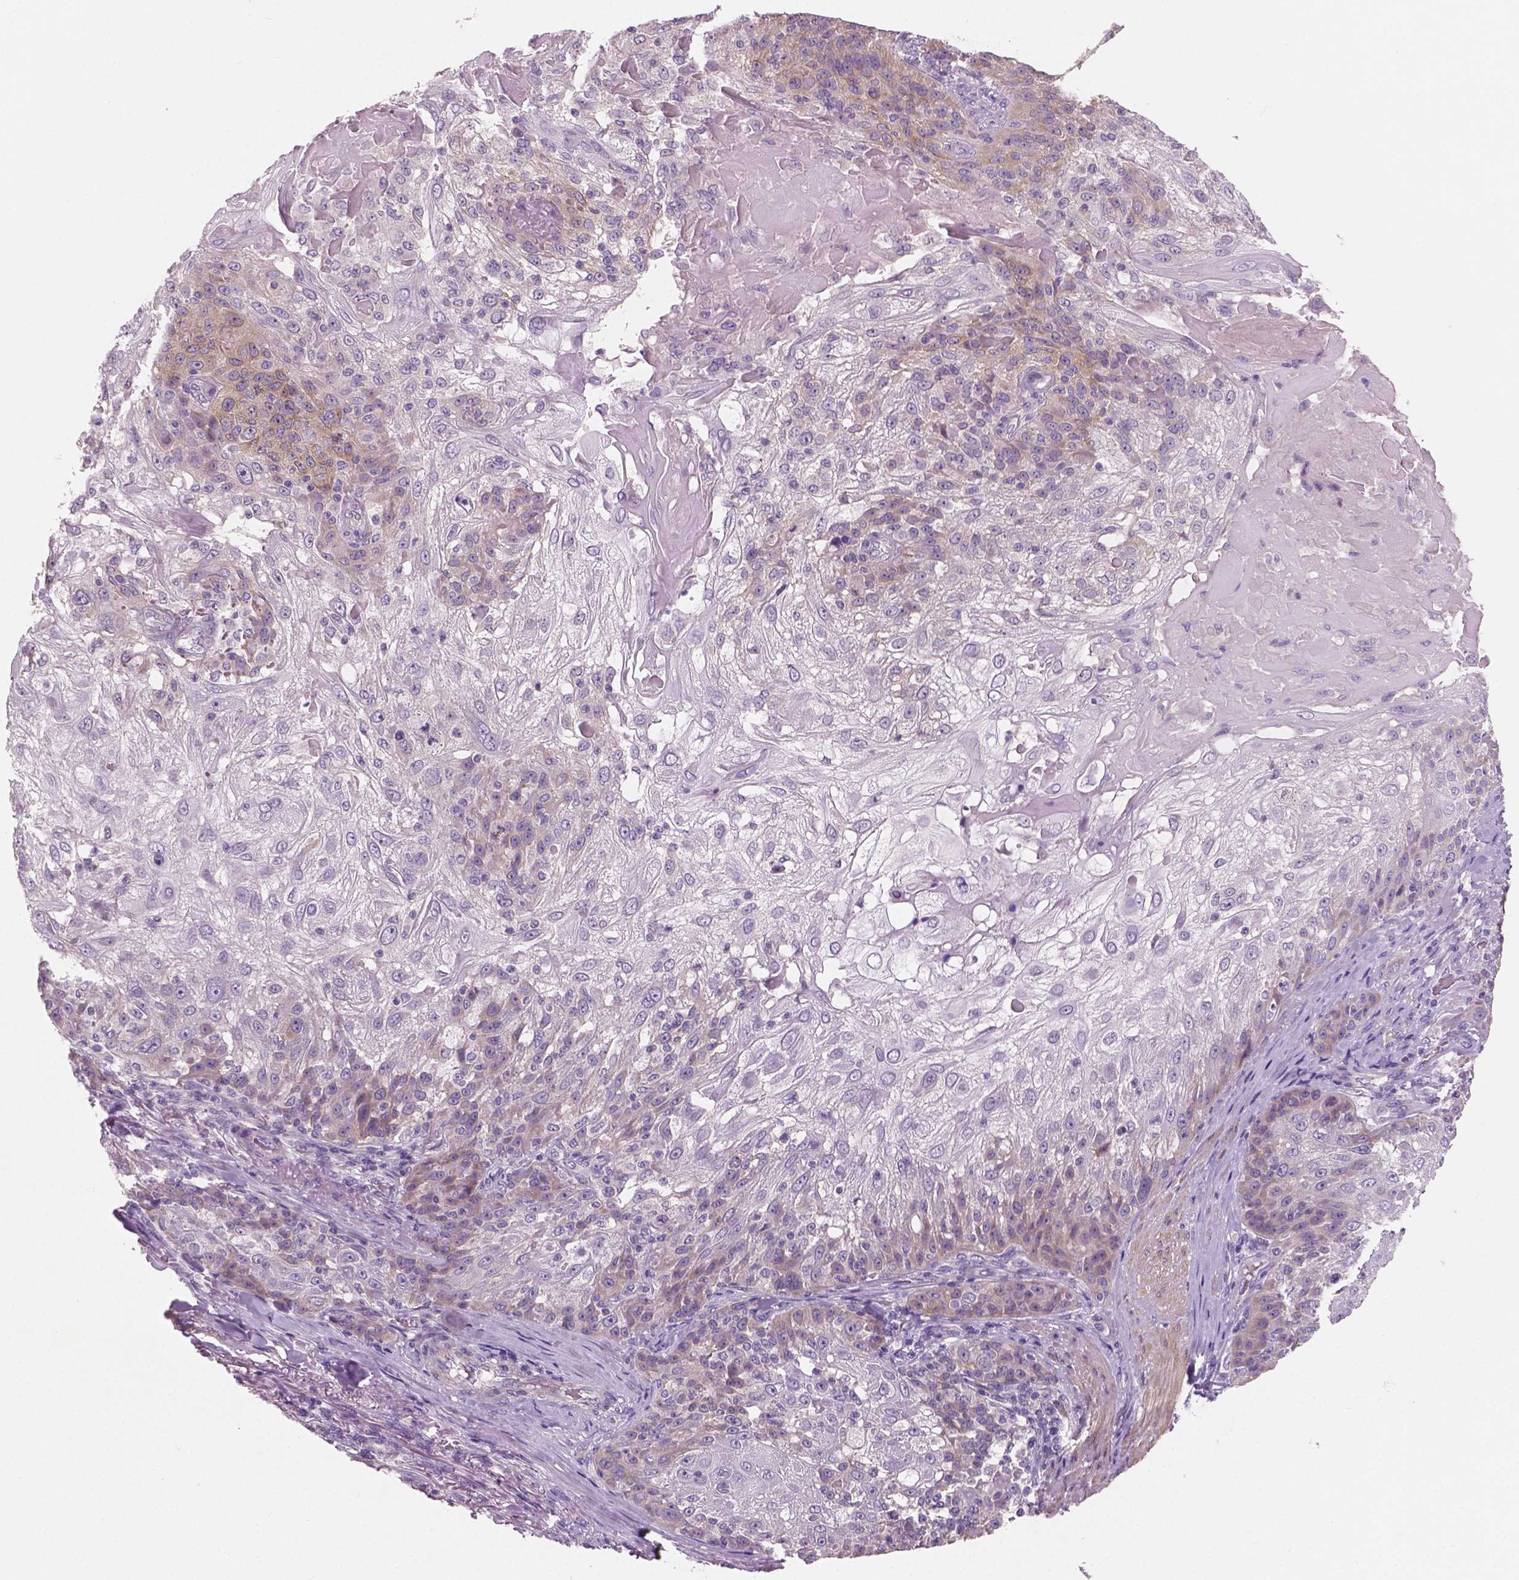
{"staining": {"intensity": "weak", "quantity": "25%-75%", "location": "cytoplasmic/membranous"}, "tissue": "skin cancer", "cell_type": "Tumor cells", "image_type": "cancer", "snomed": [{"axis": "morphology", "description": "Normal tissue, NOS"}, {"axis": "morphology", "description": "Squamous cell carcinoma, NOS"}, {"axis": "topography", "description": "Skin"}], "caption": "Weak cytoplasmic/membranous protein staining is seen in about 25%-75% of tumor cells in skin squamous cell carcinoma.", "gene": "LSM14B", "patient": {"sex": "female", "age": 83}}